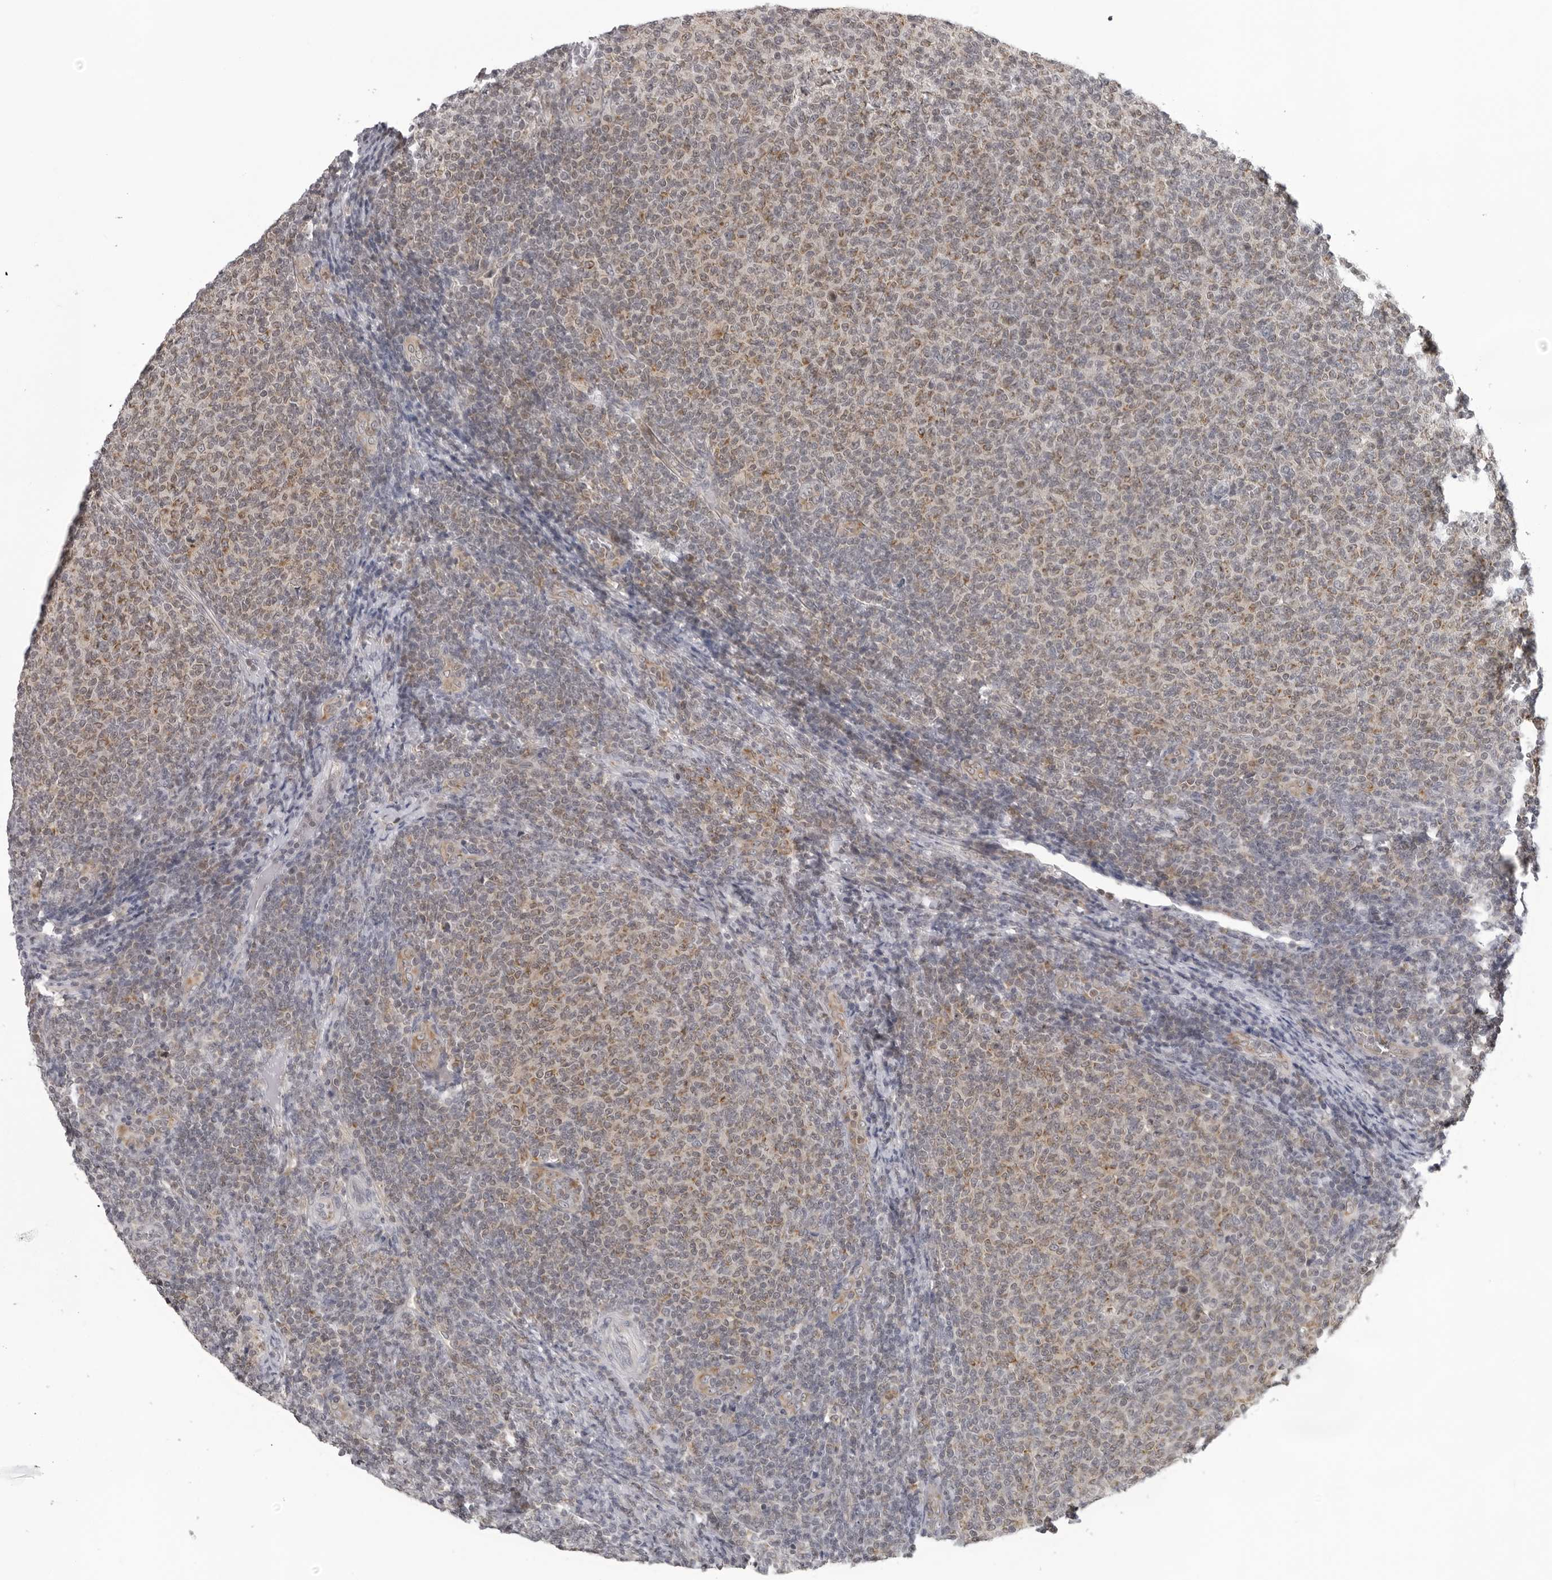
{"staining": {"intensity": "weak", "quantity": "25%-75%", "location": "cytoplasmic/membranous"}, "tissue": "lymphoma", "cell_type": "Tumor cells", "image_type": "cancer", "snomed": [{"axis": "morphology", "description": "Malignant lymphoma, non-Hodgkin's type, Low grade"}, {"axis": "topography", "description": "Lymph node"}], "caption": "Immunohistochemical staining of low-grade malignant lymphoma, non-Hodgkin's type displays low levels of weak cytoplasmic/membranous expression in about 25%-75% of tumor cells.", "gene": "MRPS15", "patient": {"sex": "male", "age": 66}}